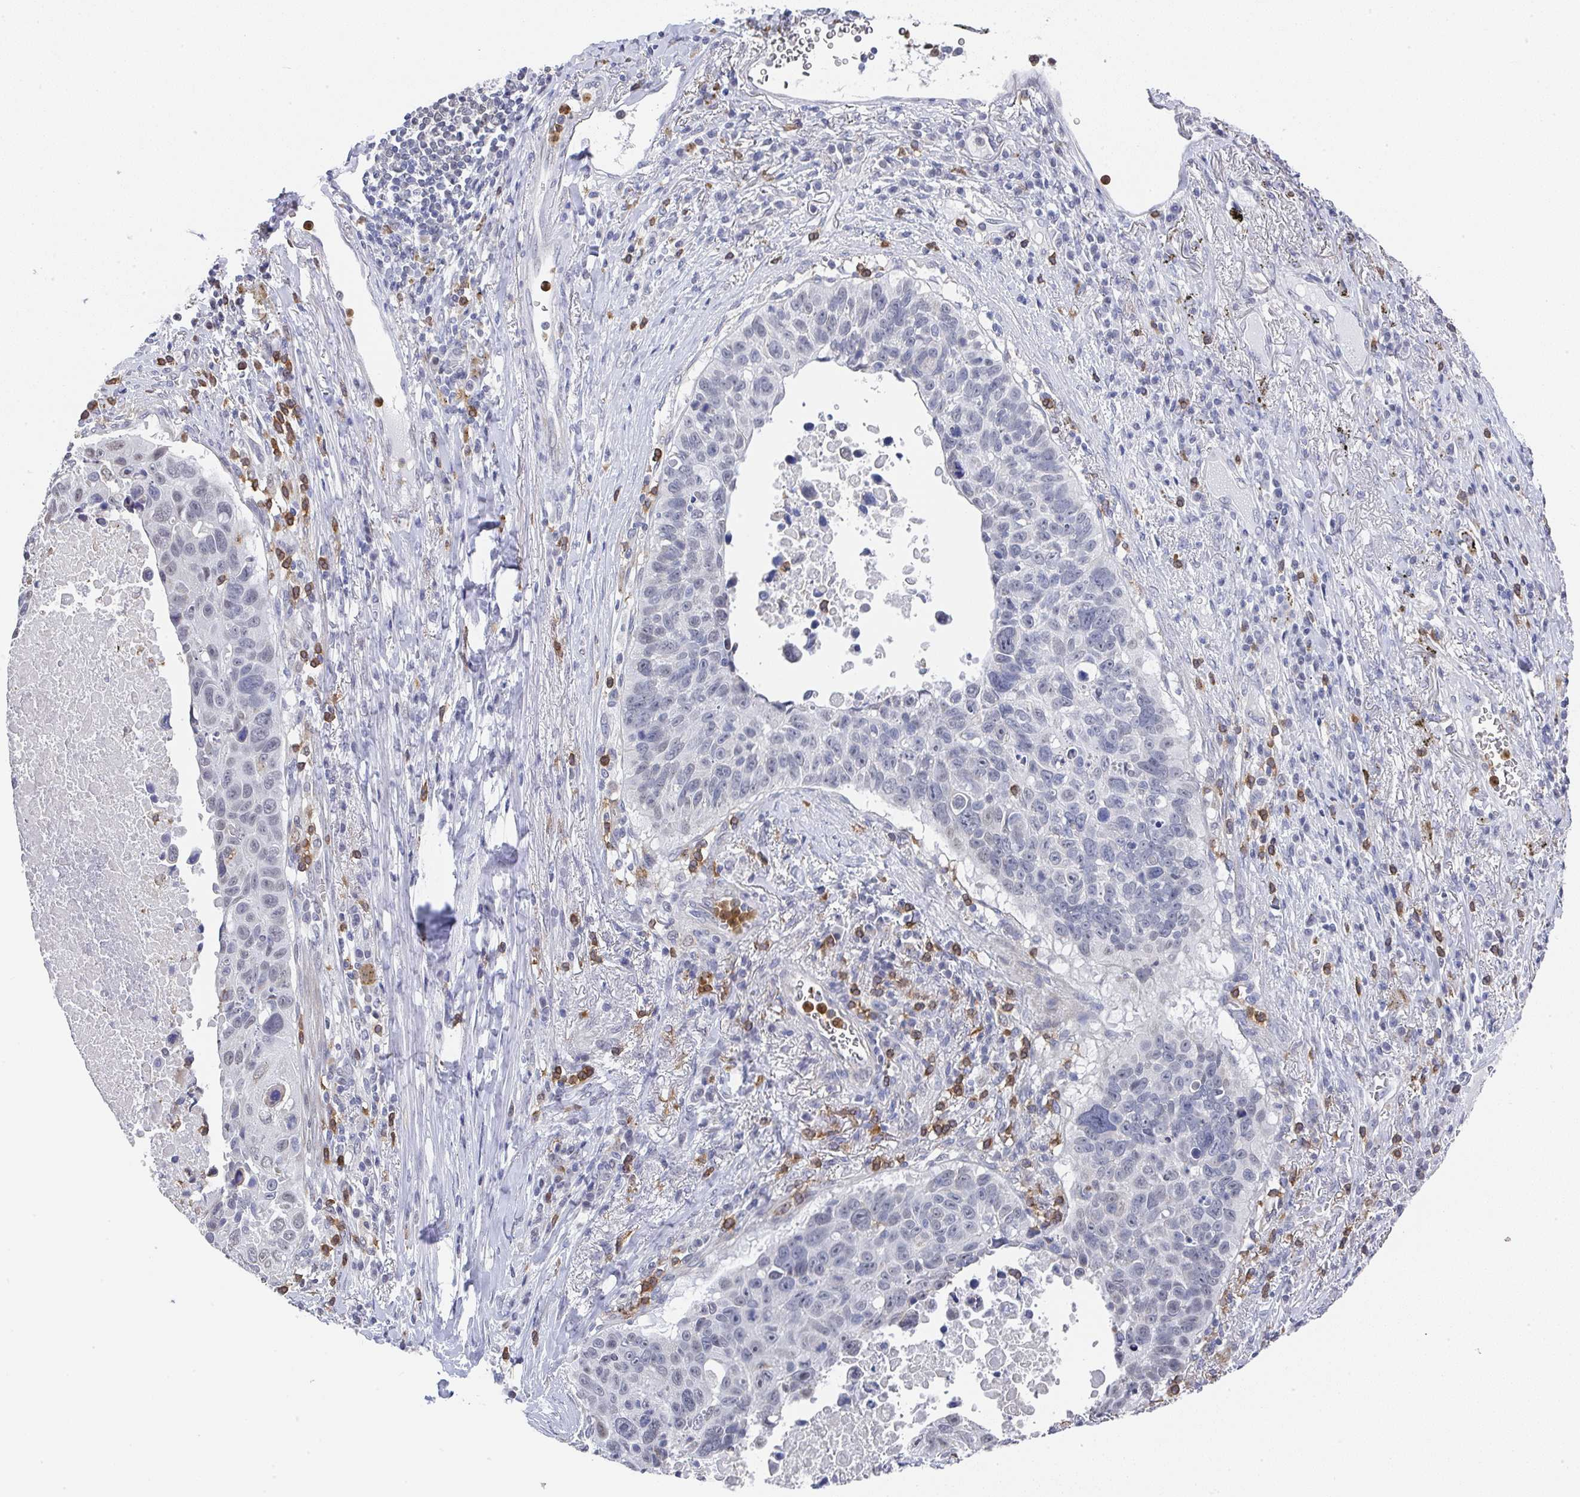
{"staining": {"intensity": "weak", "quantity": "<25%", "location": "nuclear"}, "tissue": "lung cancer", "cell_type": "Tumor cells", "image_type": "cancer", "snomed": [{"axis": "morphology", "description": "Squamous cell carcinoma, NOS"}, {"axis": "topography", "description": "Lung"}], "caption": "Image shows no significant protein expression in tumor cells of lung cancer.", "gene": "NCF1", "patient": {"sex": "male", "age": 66}}